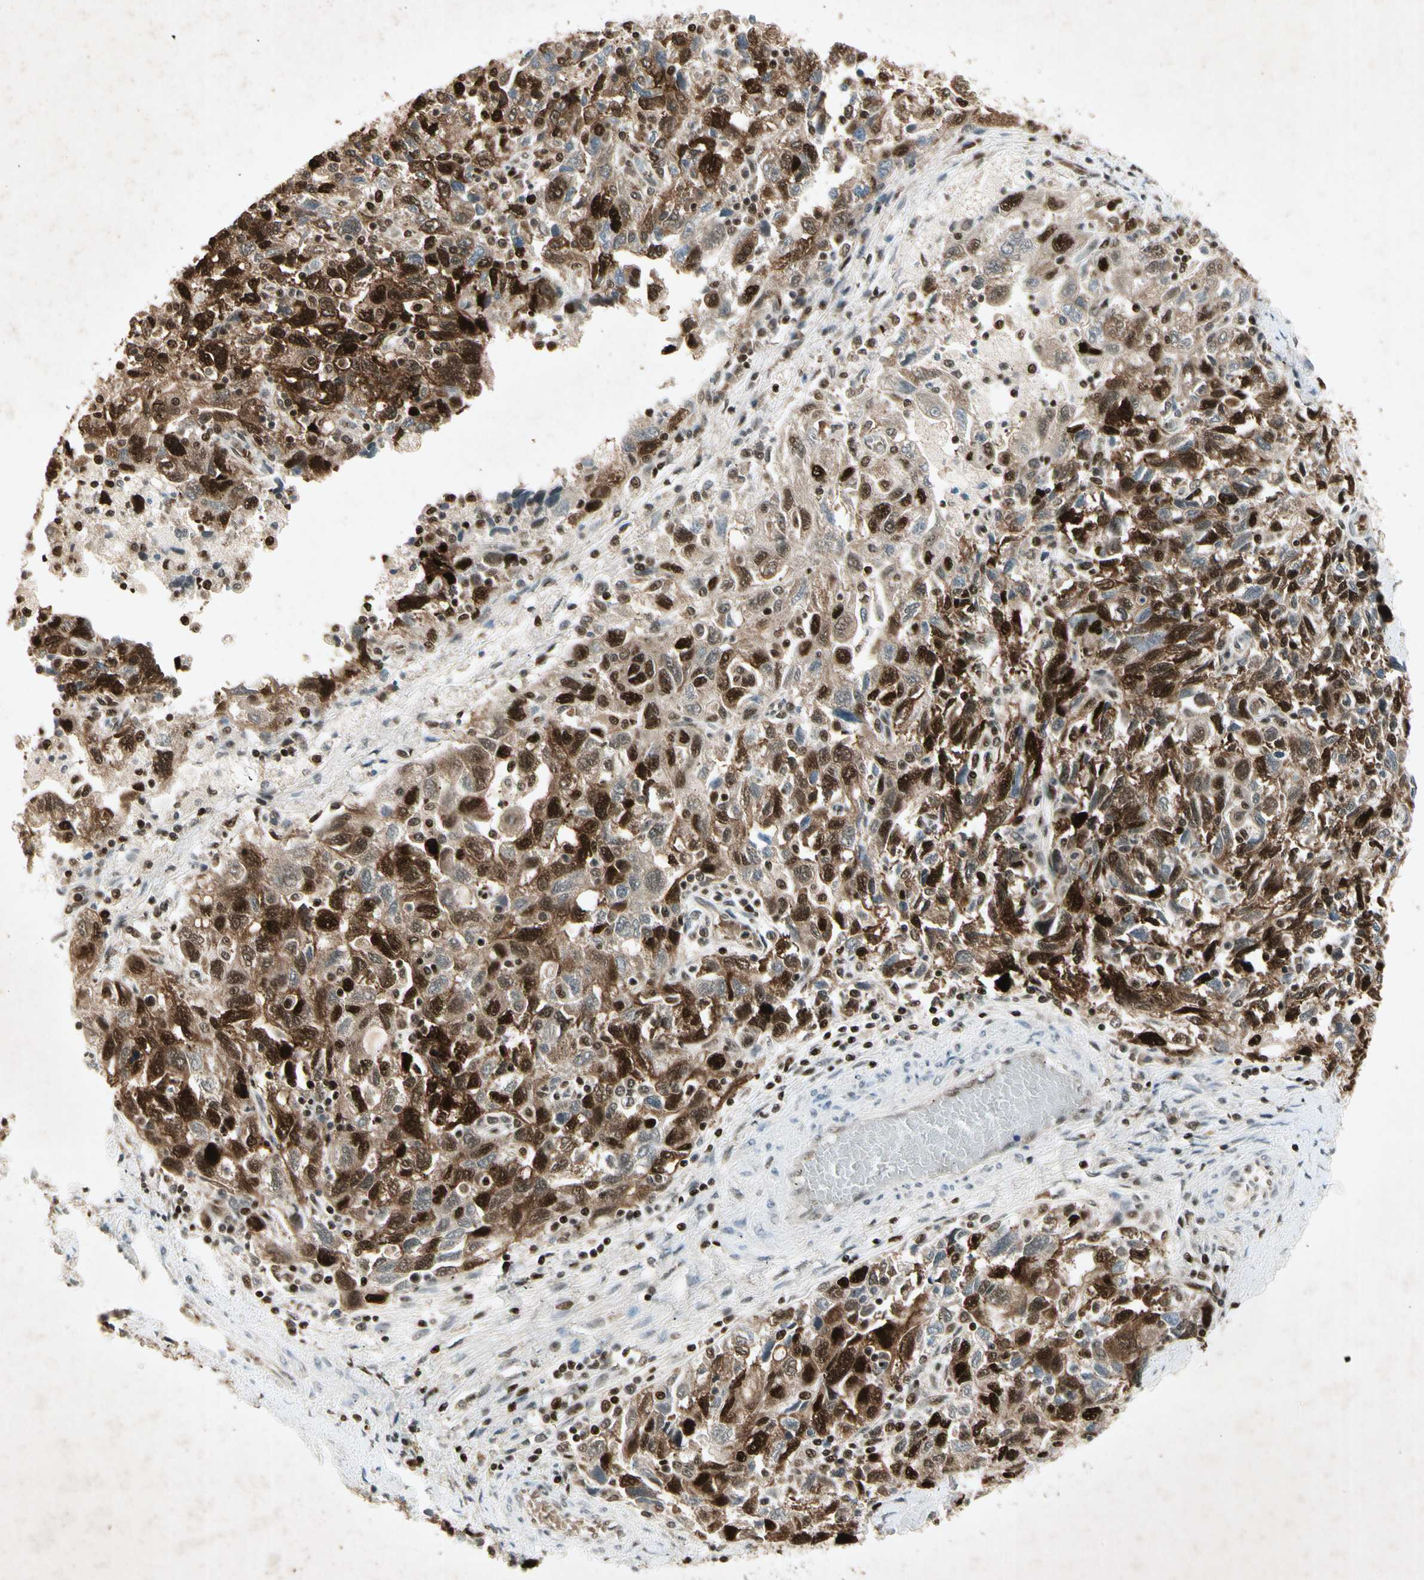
{"staining": {"intensity": "strong", "quantity": ">75%", "location": "cytoplasmic/membranous,nuclear"}, "tissue": "ovarian cancer", "cell_type": "Tumor cells", "image_type": "cancer", "snomed": [{"axis": "morphology", "description": "Carcinoma, NOS"}, {"axis": "morphology", "description": "Cystadenocarcinoma, serous, NOS"}, {"axis": "topography", "description": "Ovary"}], "caption": "Immunohistochemistry of ovarian cancer (carcinoma) shows high levels of strong cytoplasmic/membranous and nuclear staining in about >75% of tumor cells. (IHC, brightfield microscopy, high magnification).", "gene": "RNF43", "patient": {"sex": "female", "age": 69}}